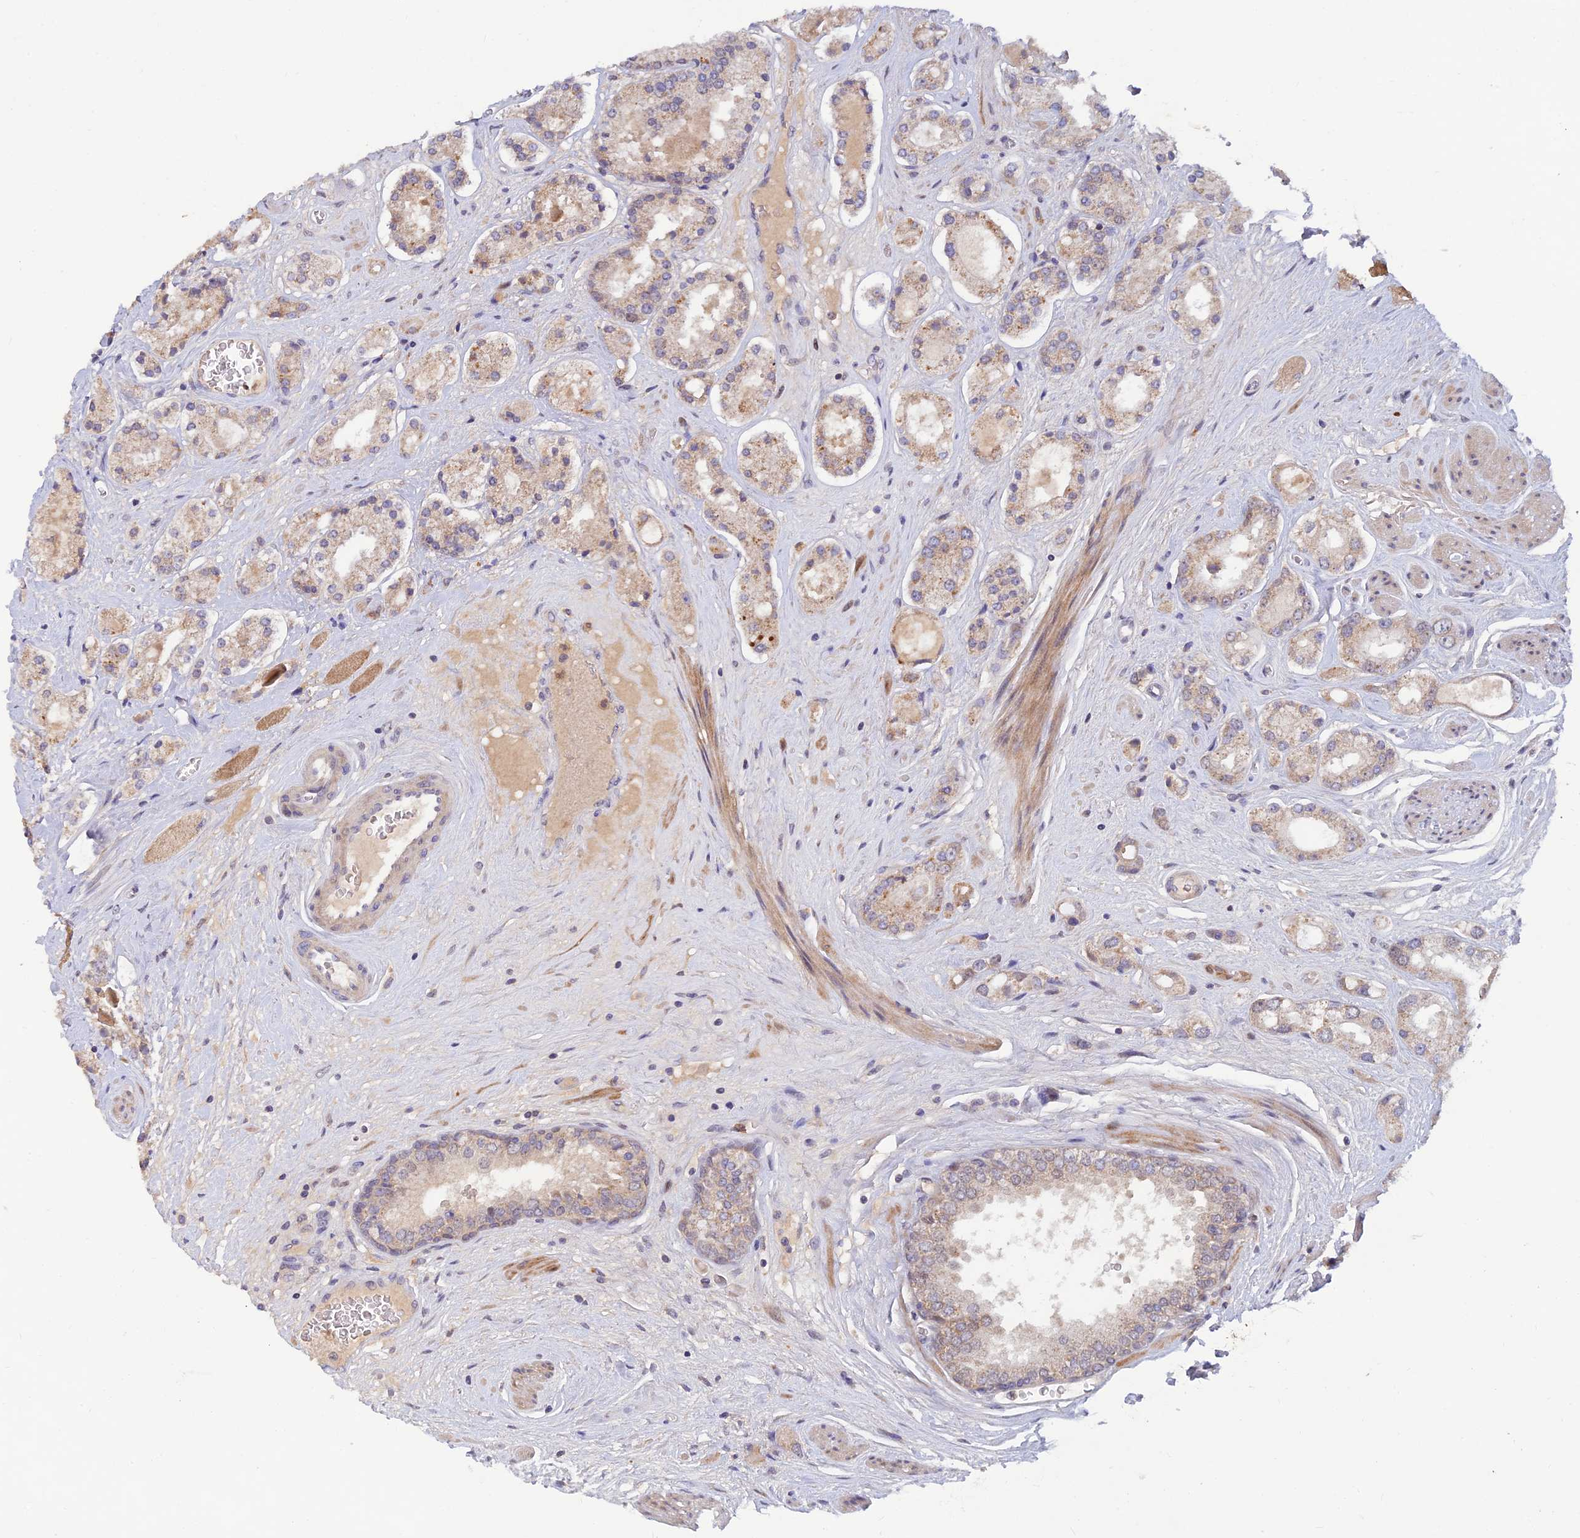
{"staining": {"intensity": "weak", "quantity": "<25%", "location": "cytoplasmic/membranous"}, "tissue": "prostate cancer", "cell_type": "Tumor cells", "image_type": "cancer", "snomed": [{"axis": "morphology", "description": "Adenocarcinoma, High grade"}, {"axis": "topography", "description": "Prostate"}], "caption": "IHC micrograph of neoplastic tissue: human prostate cancer stained with DAB (3,3'-diaminobenzidine) exhibits no significant protein positivity in tumor cells.", "gene": "FASTKD5", "patient": {"sex": "male", "age": 67}}